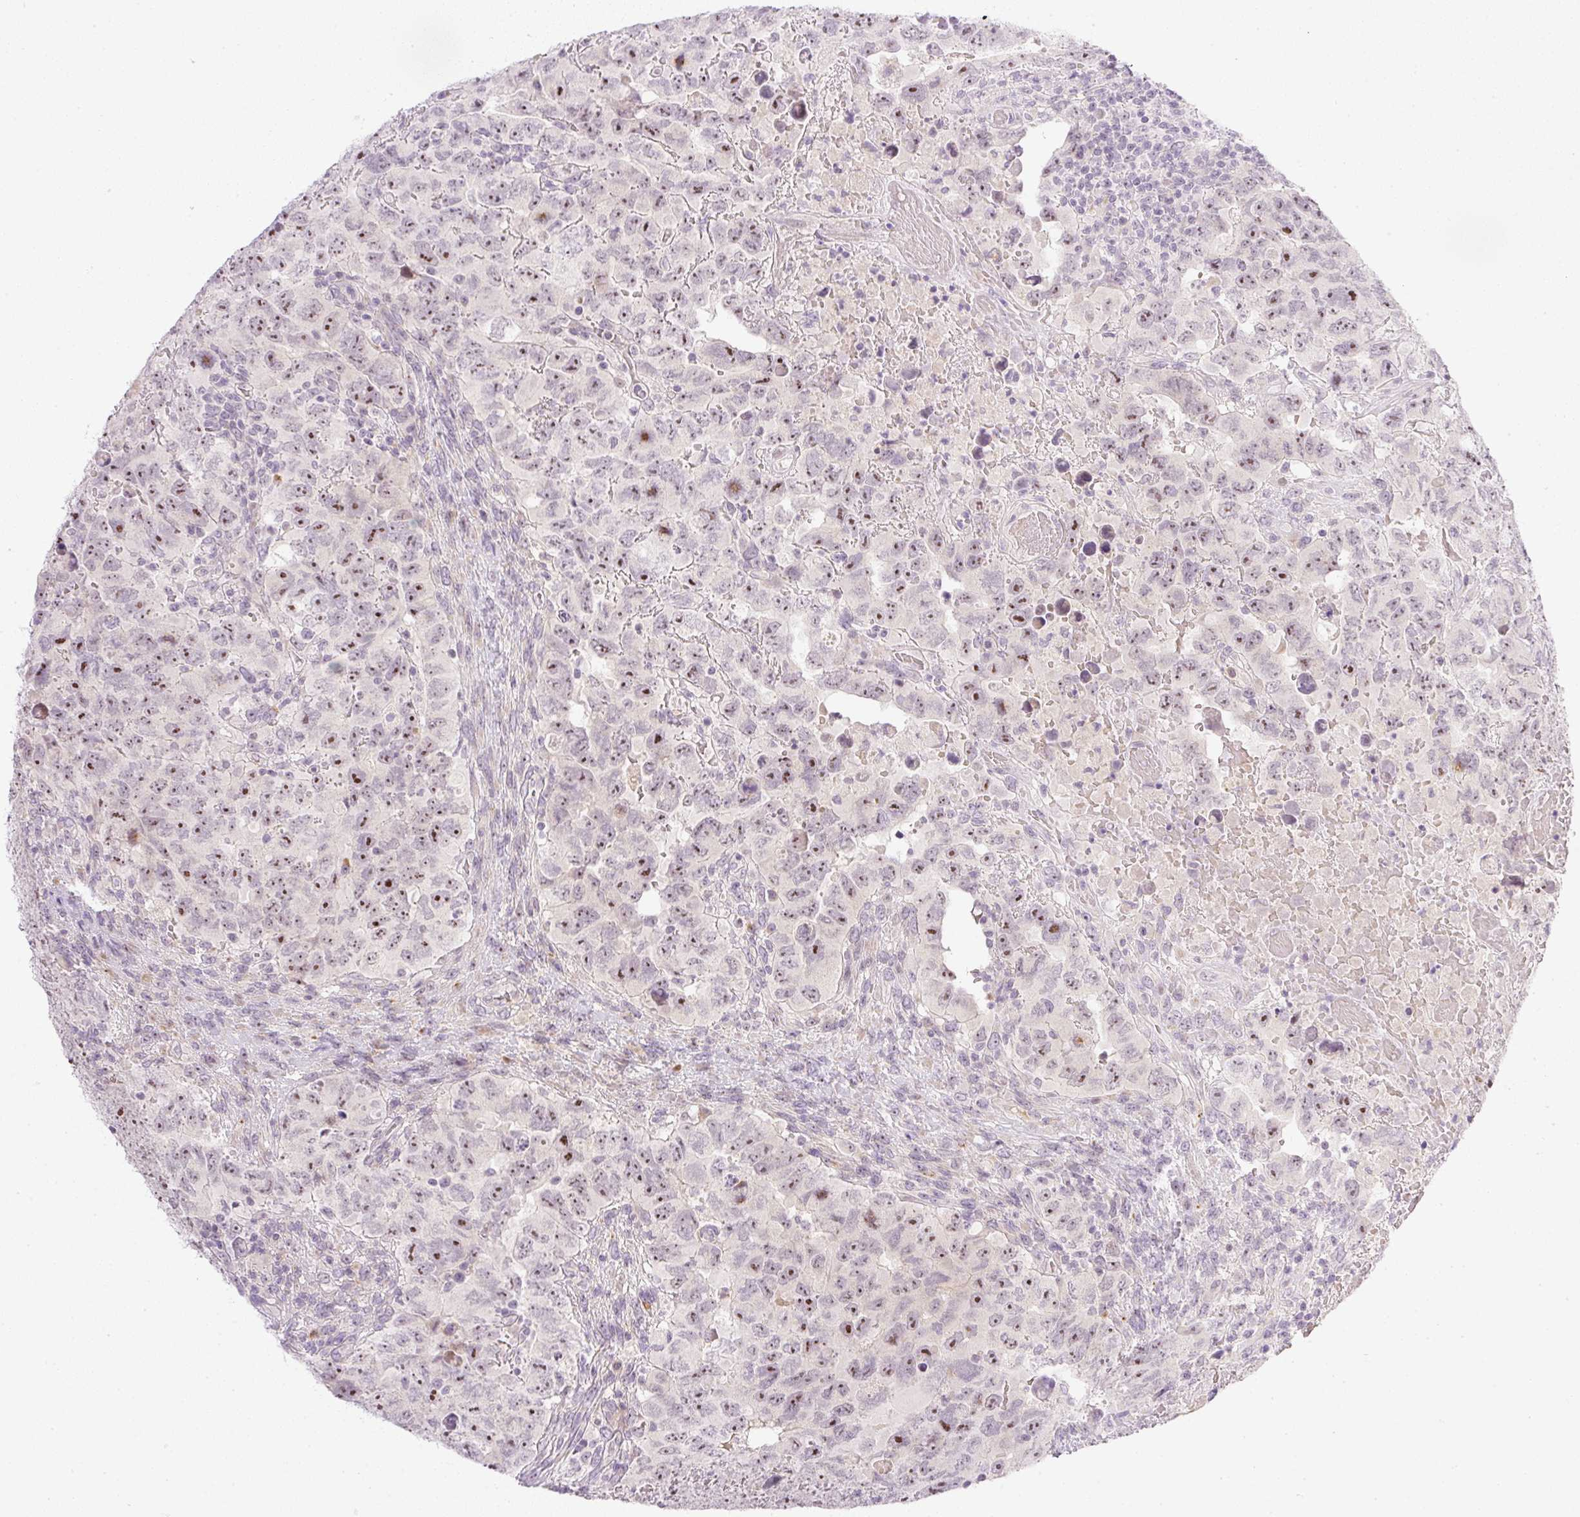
{"staining": {"intensity": "moderate", "quantity": ">75%", "location": "nuclear"}, "tissue": "testis cancer", "cell_type": "Tumor cells", "image_type": "cancer", "snomed": [{"axis": "morphology", "description": "Carcinoma, Embryonal, NOS"}, {"axis": "topography", "description": "Testis"}], "caption": "Testis cancer stained with a protein marker demonstrates moderate staining in tumor cells.", "gene": "AAR2", "patient": {"sex": "male", "age": 24}}